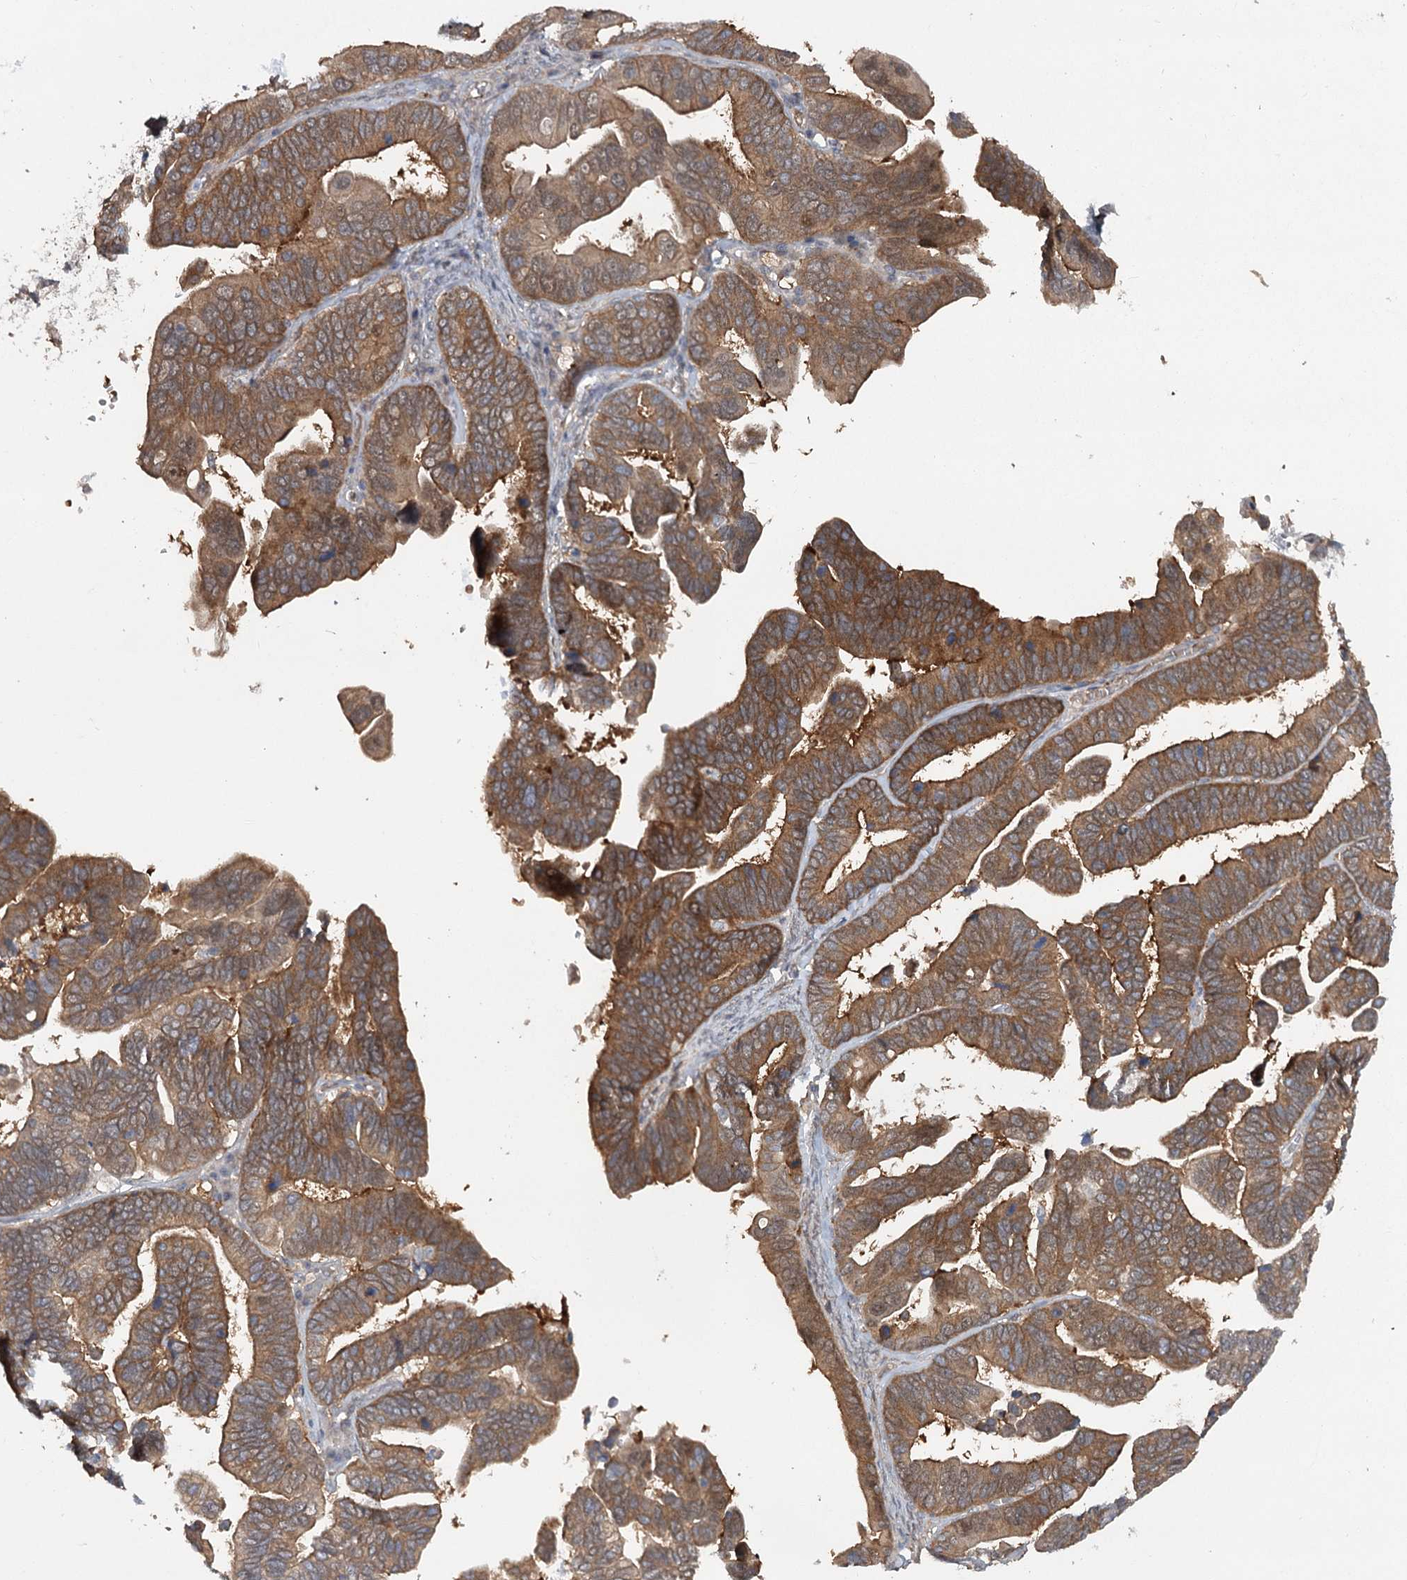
{"staining": {"intensity": "moderate", "quantity": ">75%", "location": "cytoplasmic/membranous"}, "tissue": "ovarian cancer", "cell_type": "Tumor cells", "image_type": "cancer", "snomed": [{"axis": "morphology", "description": "Cystadenocarcinoma, serous, NOS"}, {"axis": "topography", "description": "Ovary"}], "caption": "Immunohistochemical staining of human ovarian cancer demonstrates medium levels of moderate cytoplasmic/membranous protein staining in about >75% of tumor cells.", "gene": "MAP3K13", "patient": {"sex": "female", "age": 56}}